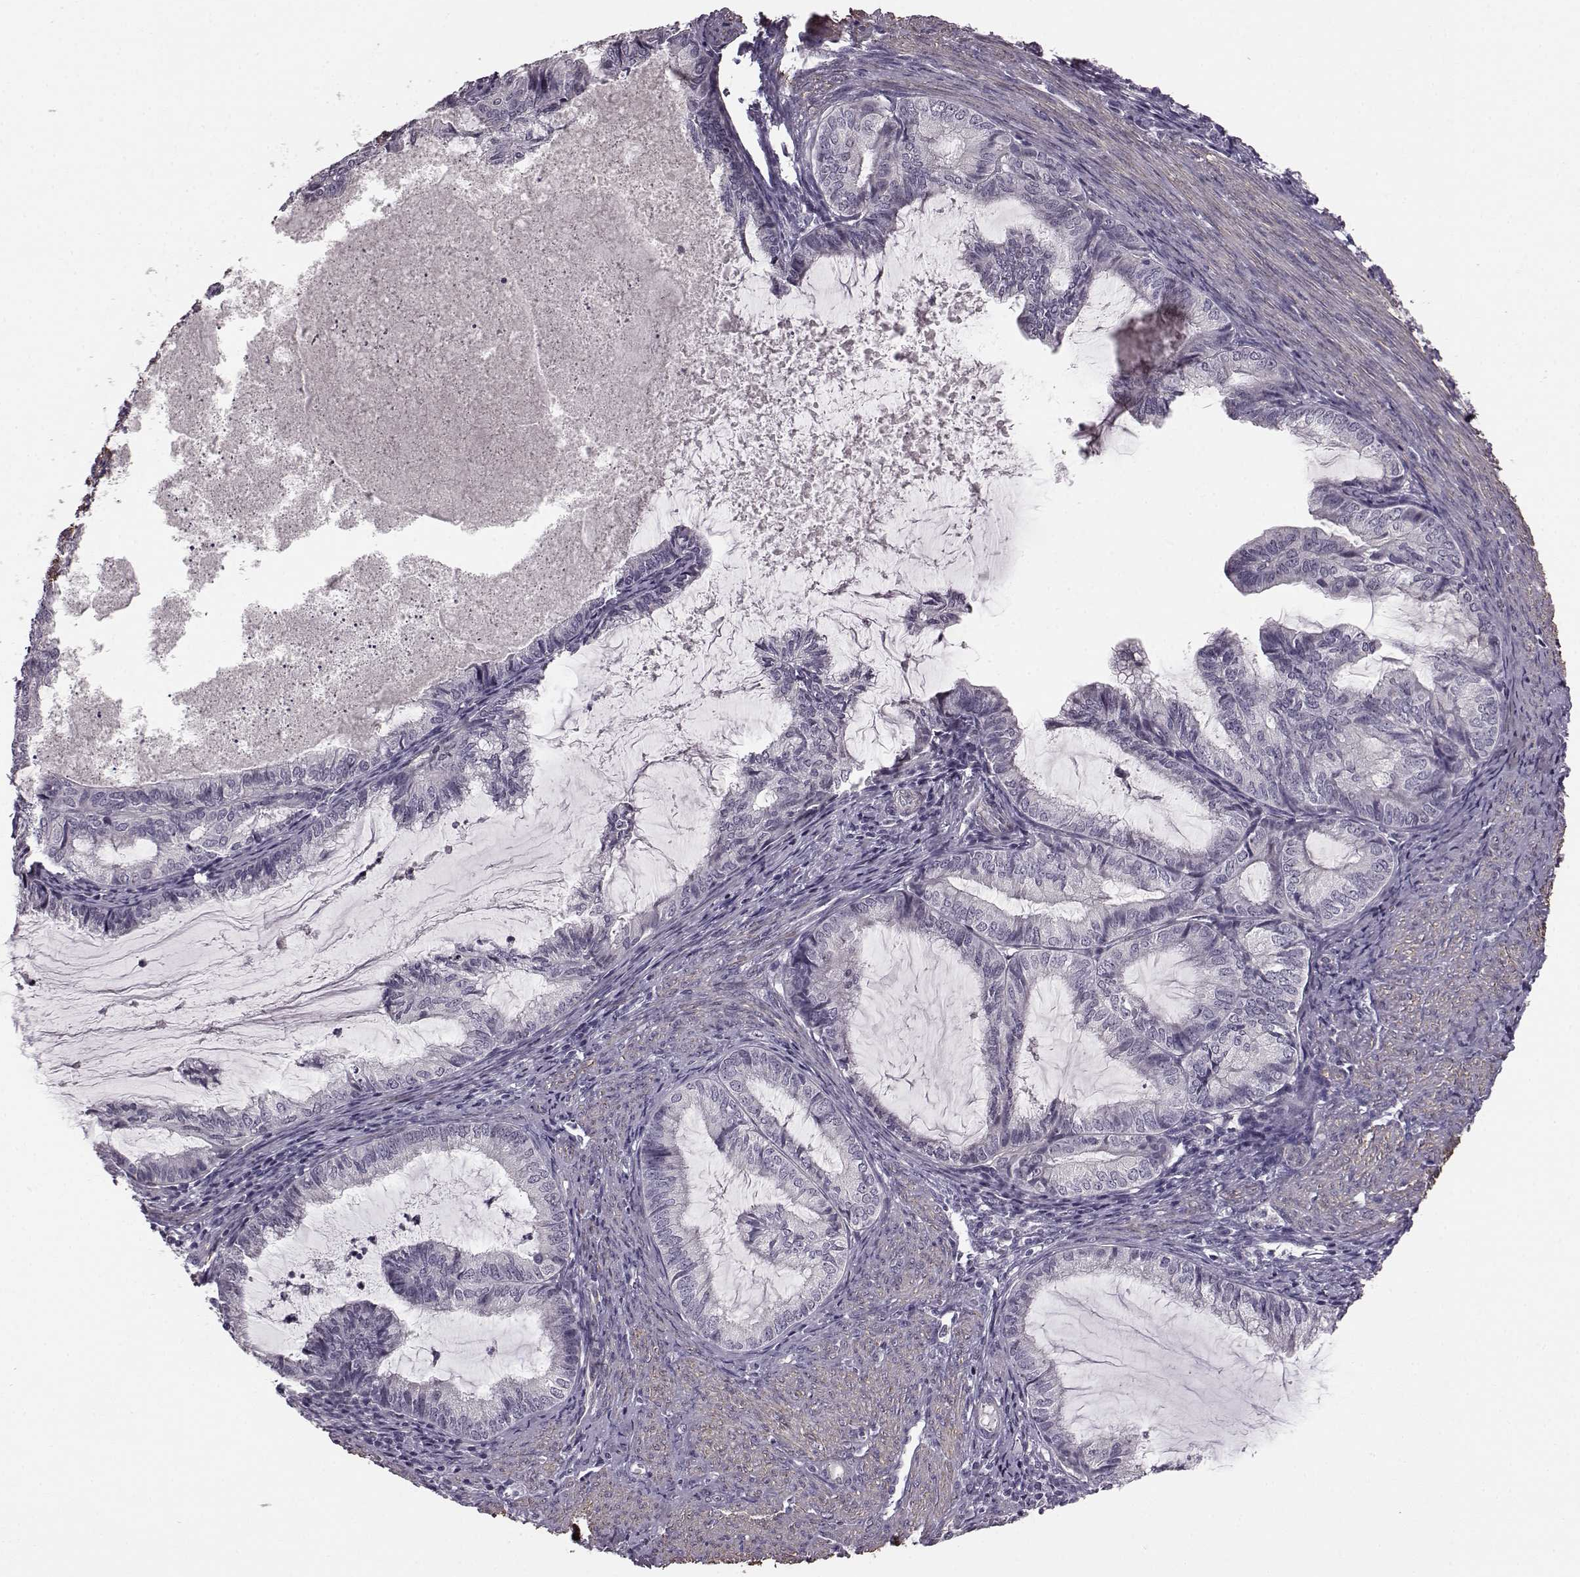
{"staining": {"intensity": "negative", "quantity": "none", "location": "none"}, "tissue": "endometrial cancer", "cell_type": "Tumor cells", "image_type": "cancer", "snomed": [{"axis": "morphology", "description": "Adenocarcinoma, NOS"}, {"axis": "topography", "description": "Endometrium"}], "caption": "Adenocarcinoma (endometrial) was stained to show a protein in brown. There is no significant staining in tumor cells. (DAB immunohistochemistry with hematoxylin counter stain).", "gene": "SLCO3A1", "patient": {"sex": "female", "age": 86}}